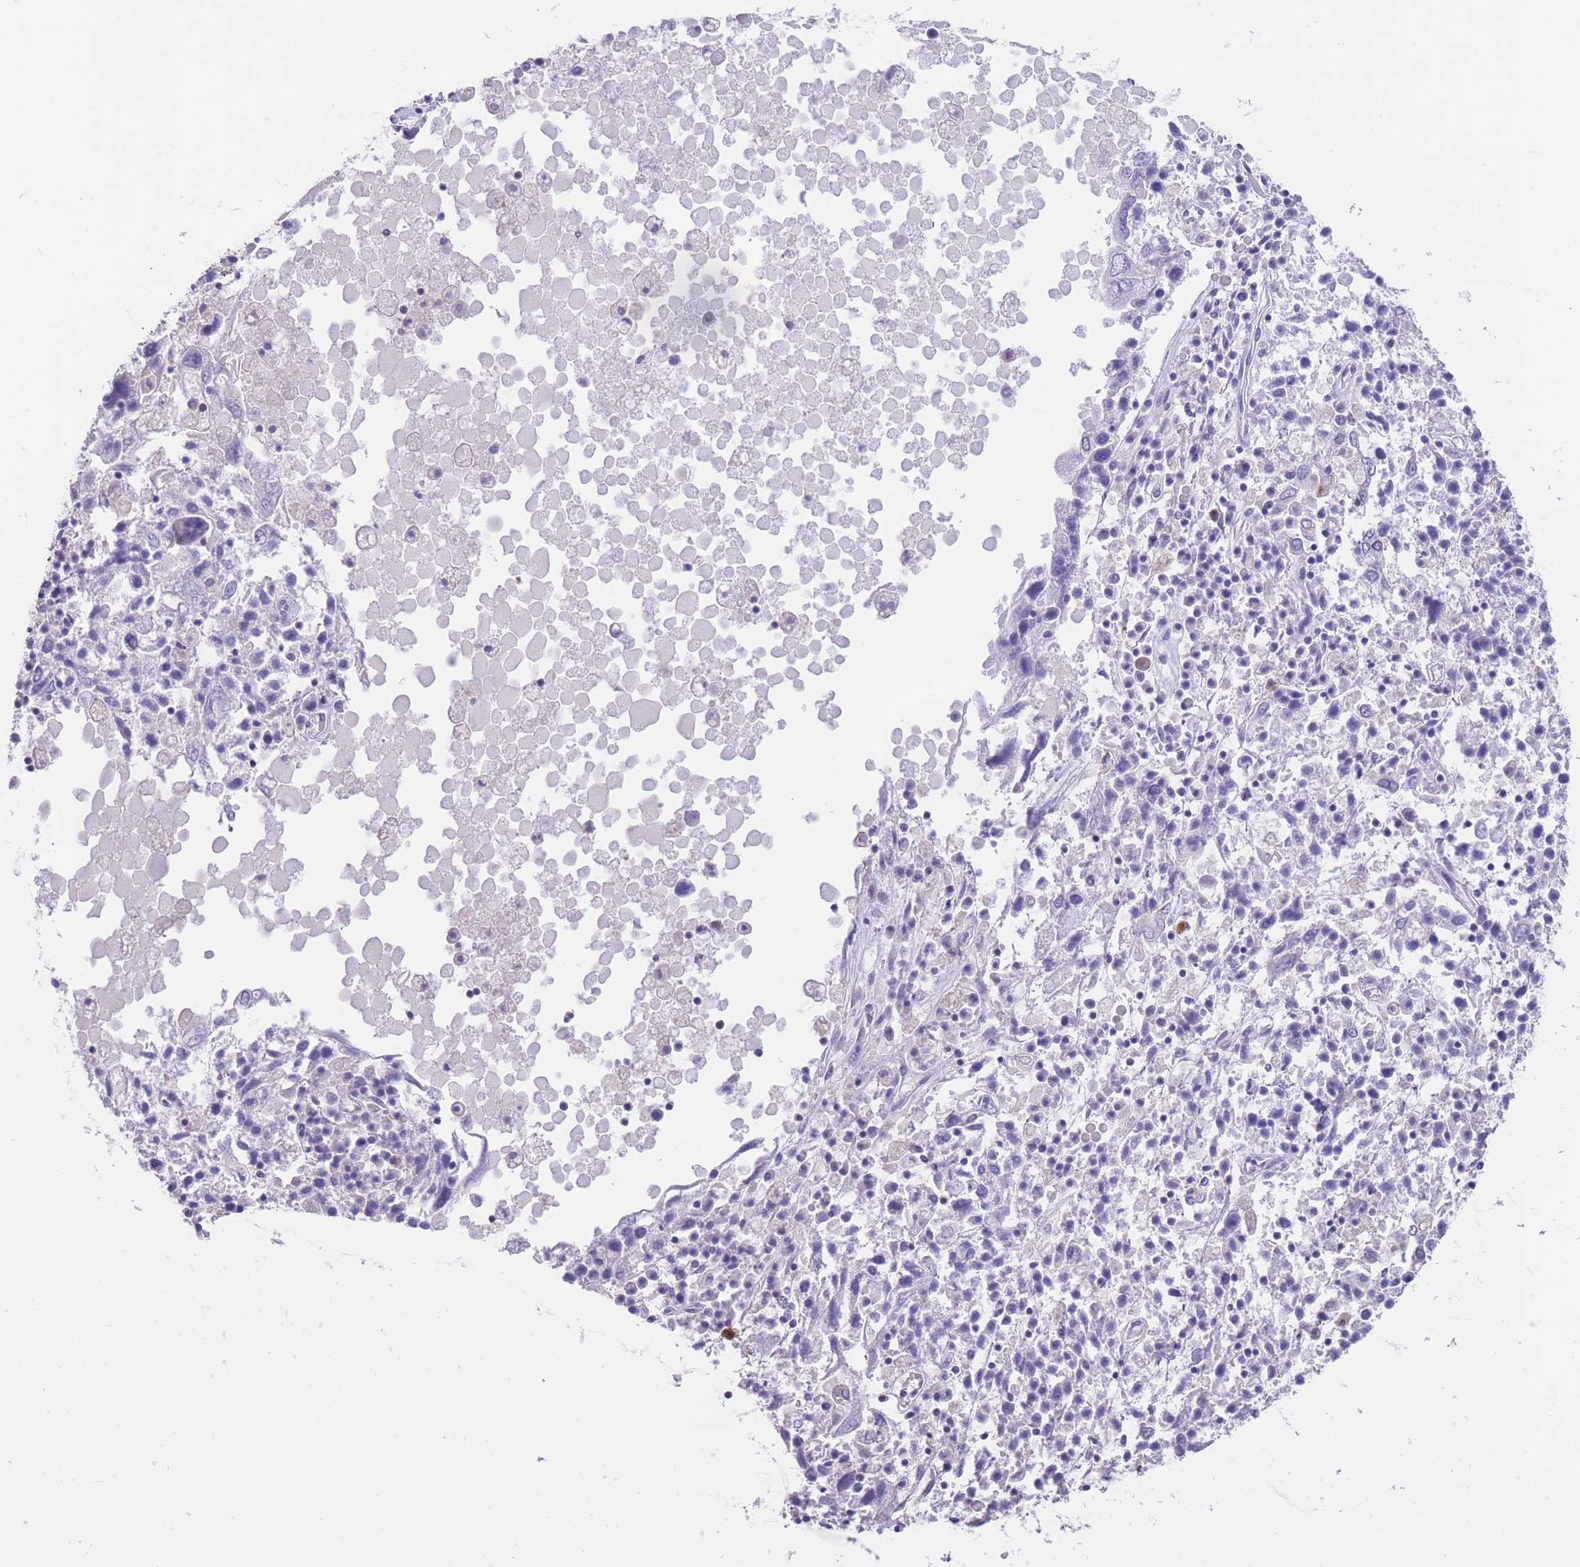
{"staining": {"intensity": "negative", "quantity": "none", "location": "none"}, "tissue": "ovarian cancer", "cell_type": "Tumor cells", "image_type": "cancer", "snomed": [{"axis": "morphology", "description": "Carcinoma, endometroid"}, {"axis": "topography", "description": "Ovary"}], "caption": "Immunohistochemical staining of human ovarian endometroid carcinoma displays no significant expression in tumor cells.", "gene": "LDB3", "patient": {"sex": "female", "age": 62}}